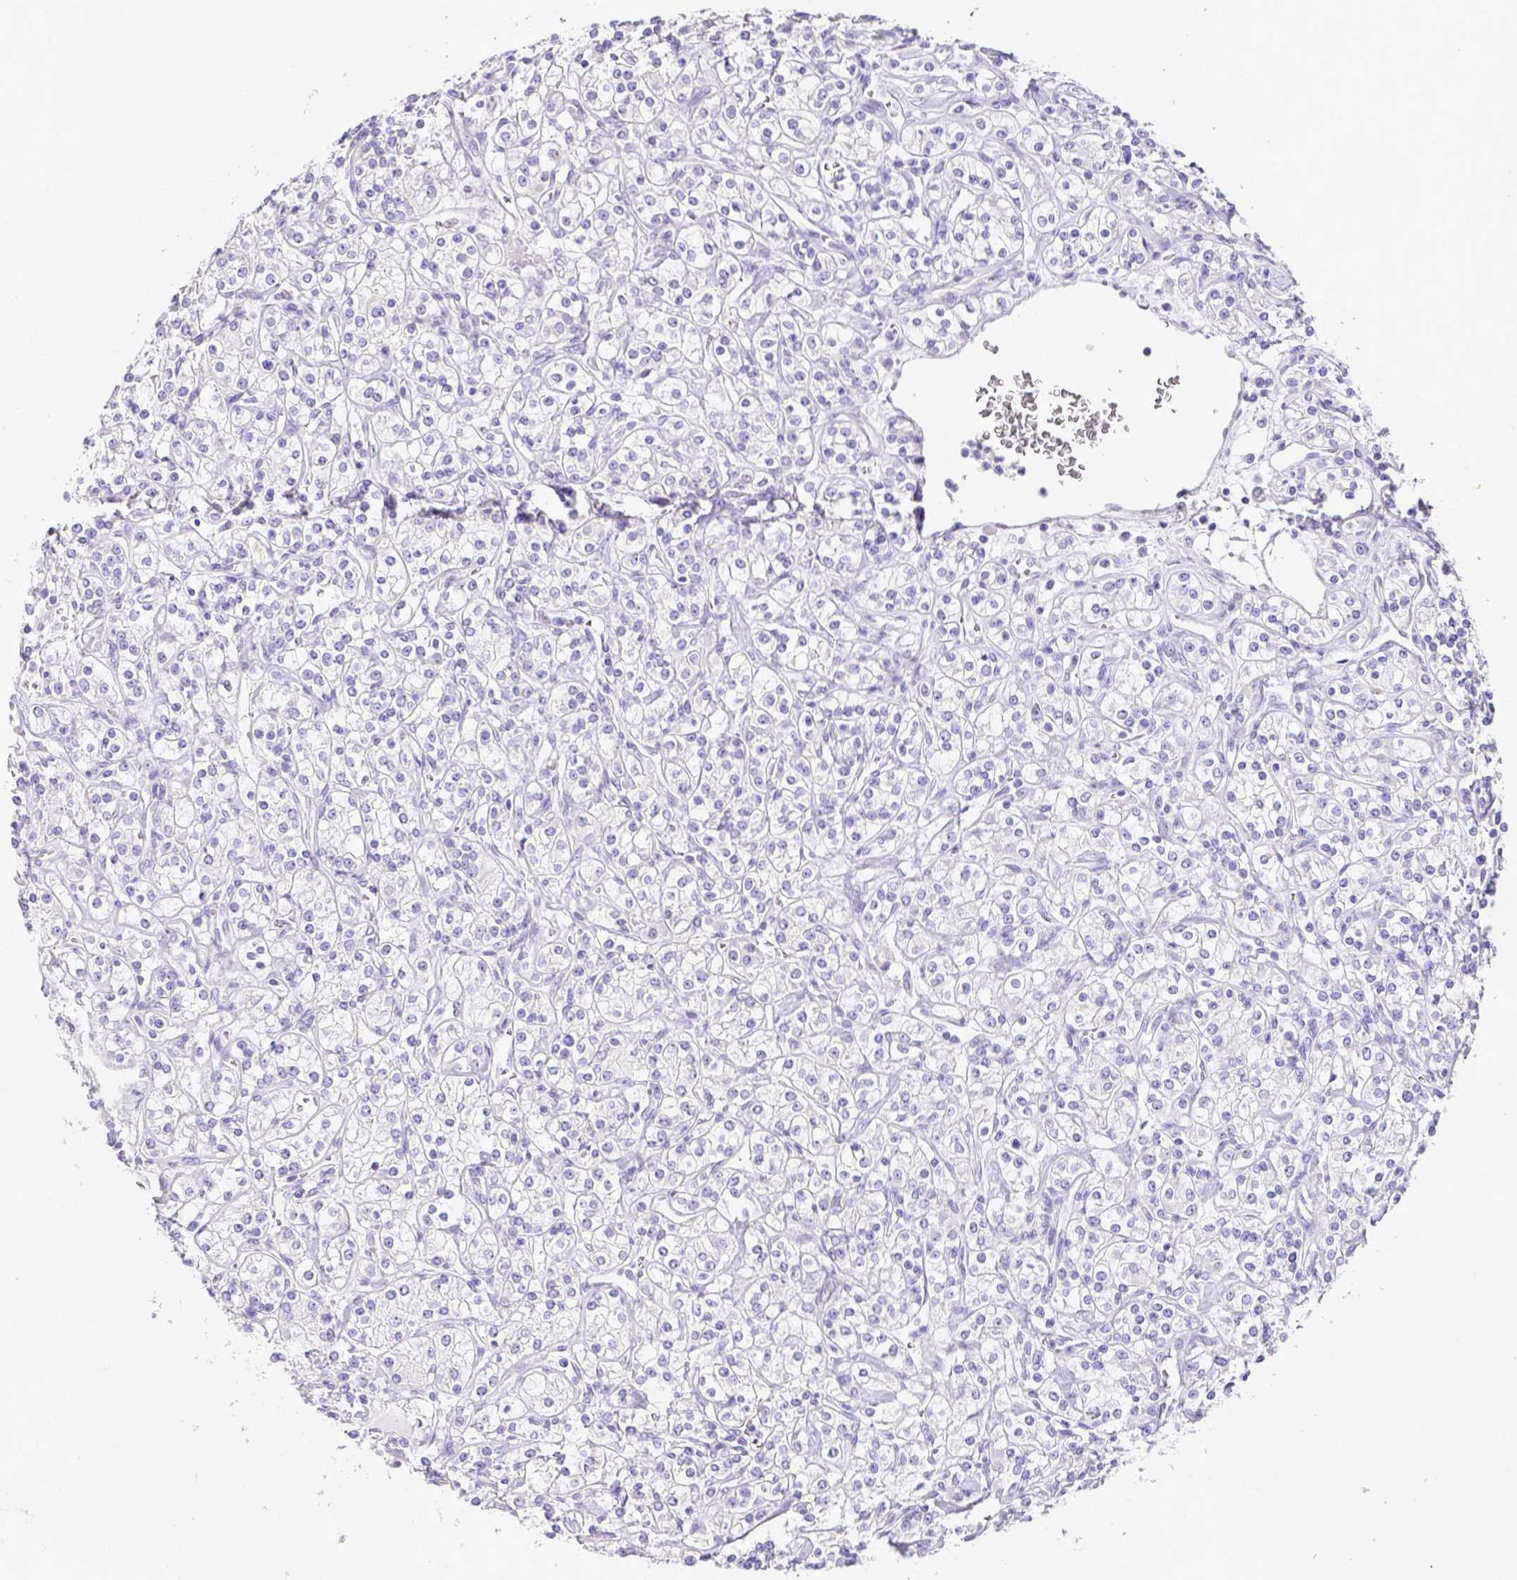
{"staining": {"intensity": "negative", "quantity": "none", "location": "none"}, "tissue": "renal cancer", "cell_type": "Tumor cells", "image_type": "cancer", "snomed": [{"axis": "morphology", "description": "Adenocarcinoma, NOS"}, {"axis": "topography", "description": "Kidney"}], "caption": "IHC micrograph of human renal cancer stained for a protein (brown), which exhibits no staining in tumor cells. Nuclei are stained in blue.", "gene": "ARHGAP36", "patient": {"sex": "male", "age": 77}}